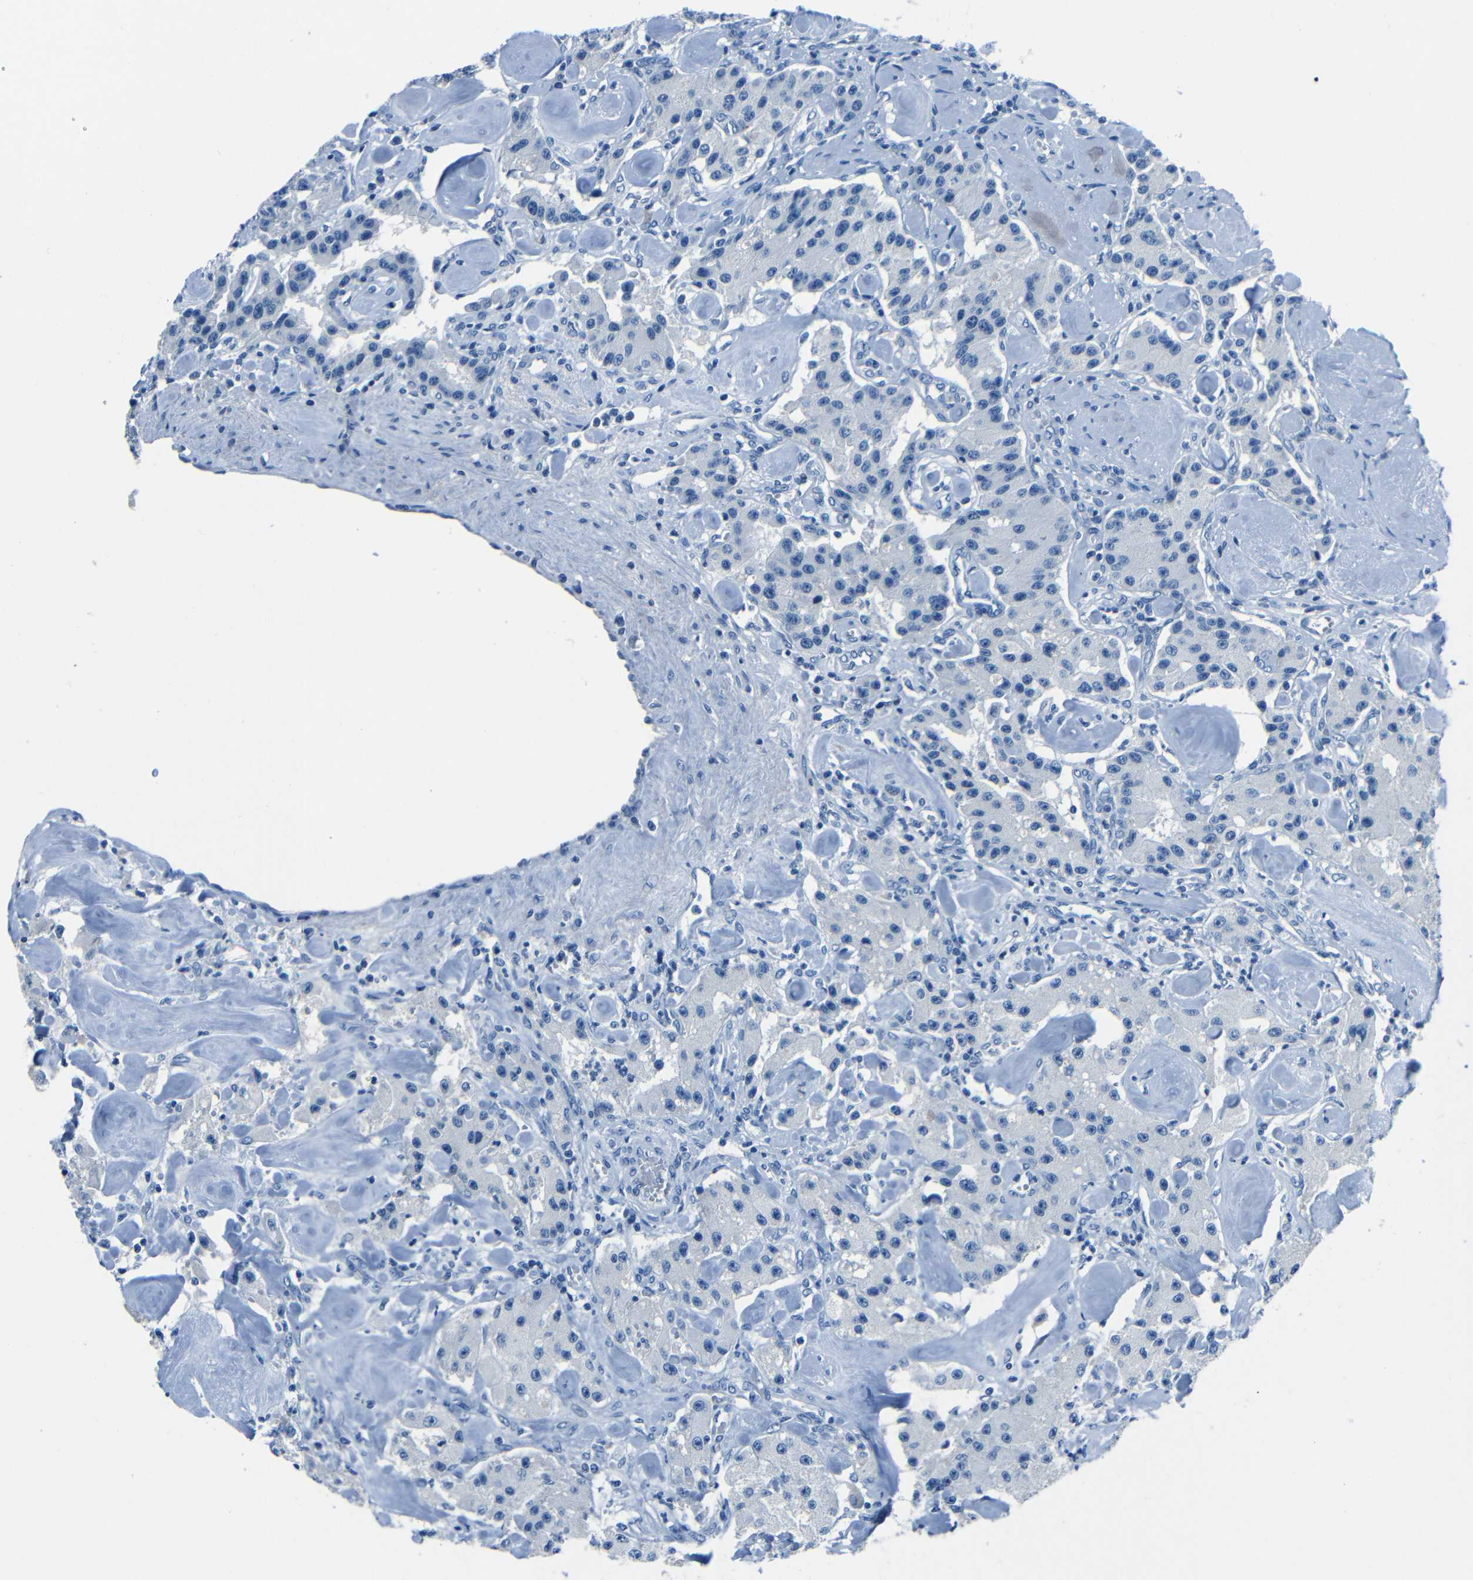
{"staining": {"intensity": "negative", "quantity": "none", "location": "none"}, "tissue": "carcinoid", "cell_type": "Tumor cells", "image_type": "cancer", "snomed": [{"axis": "morphology", "description": "Carcinoid, malignant, NOS"}, {"axis": "topography", "description": "Pancreas"}], "caption": "Tumor cells show no significant protein expression in carcinoid.", "gene": "FBN2", "patient": {"sex": "male", "age": 41}}